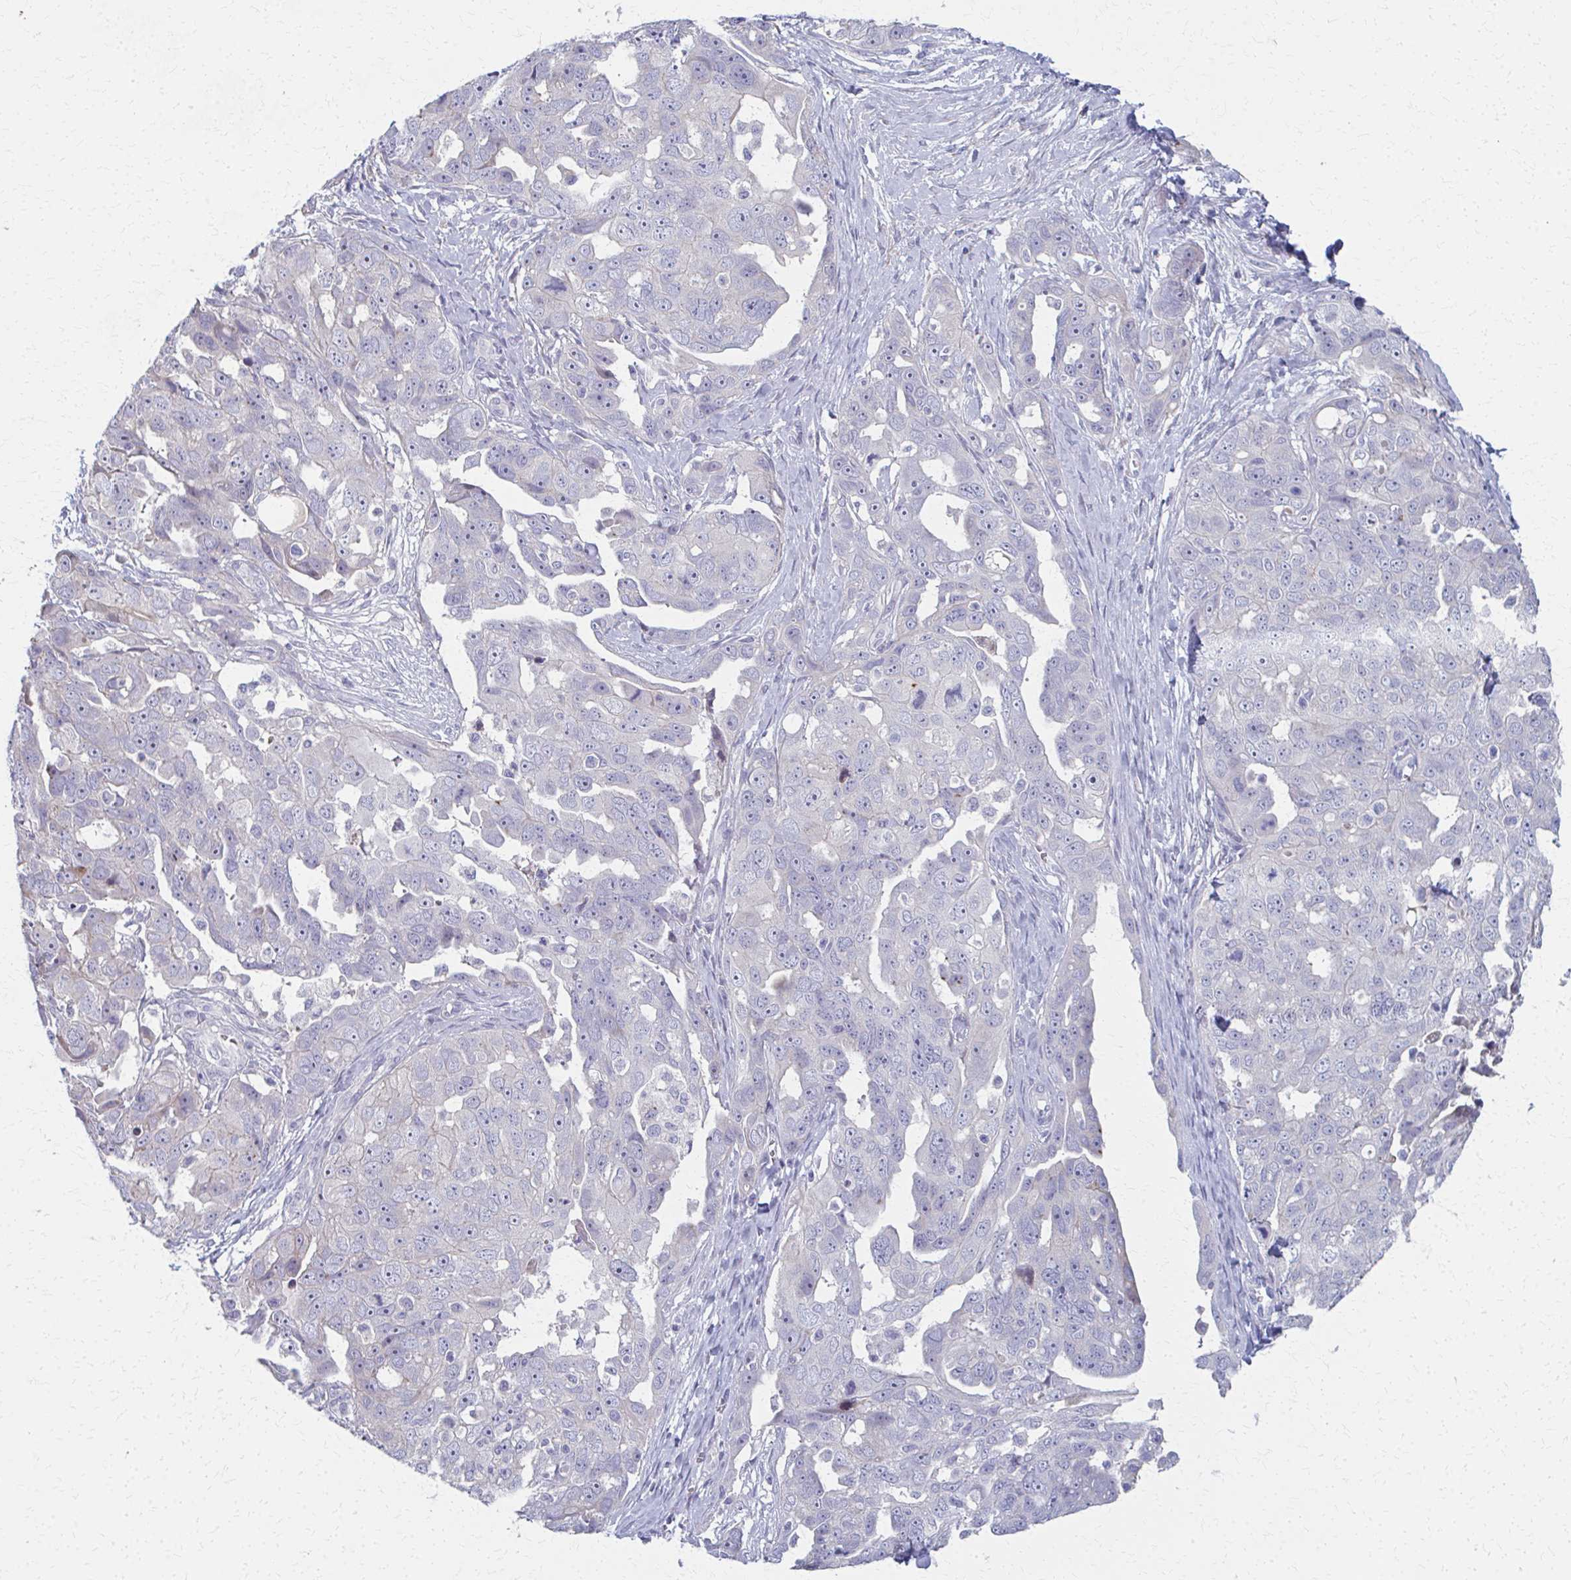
{"staining": {"intensity": "negative", "quantity": "none", "location": "none"}, "tissue": "ovarian cancer", "cell_type": "Tumor cells", "image_type": "cancer", "snomed": [{"axis": "morphology", "description": "Carcinoma, endometroid"}, {"axis": "topography", "description": "Ovary"}], "caption": "A high-resolution histopathology image shows IHC staining of ovarian cancer (endometroid carcinoma), which displays no significant positivity in tumor cells.", "gene": "MS4A2", "patient": {"sex": "female", "age": 70}}